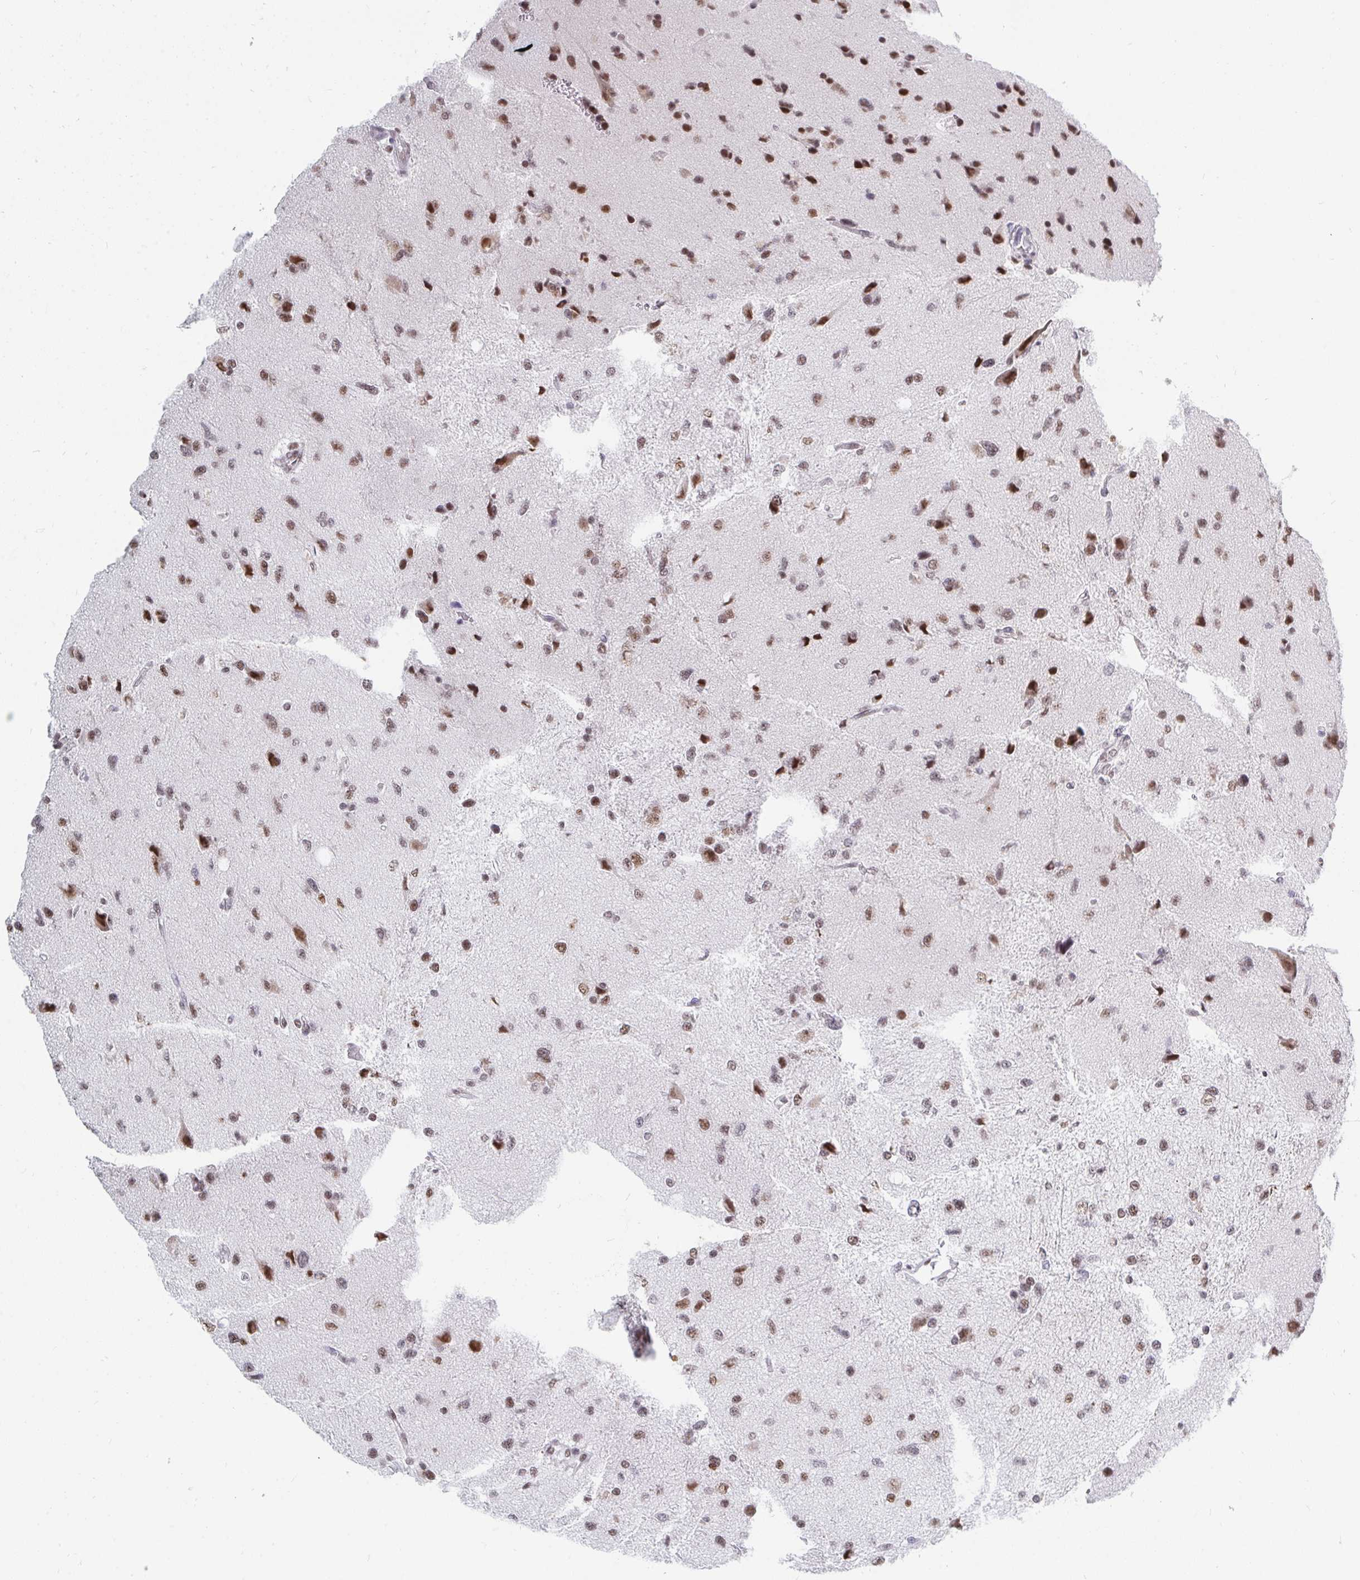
{"staining": {"intensity": "moderate", "quantity": ">75%", "location": "nuclear"}, "tissue": "glioma", "cell_type": "Tumor cells", "image_type": "cancer", "snomed": [{"axis": "morphology", "description": "Glioma, malignant, Low grade"}, {"axis": "topography", "description": "Brain"}], "caption": "Immunohistochemical staining of human glioma displays medium levels of moderate nuclear protein expression in approximately >75% of tumor cells.", "gene": "TRIP12", "patient": {"sex": "female", "age": 55}}